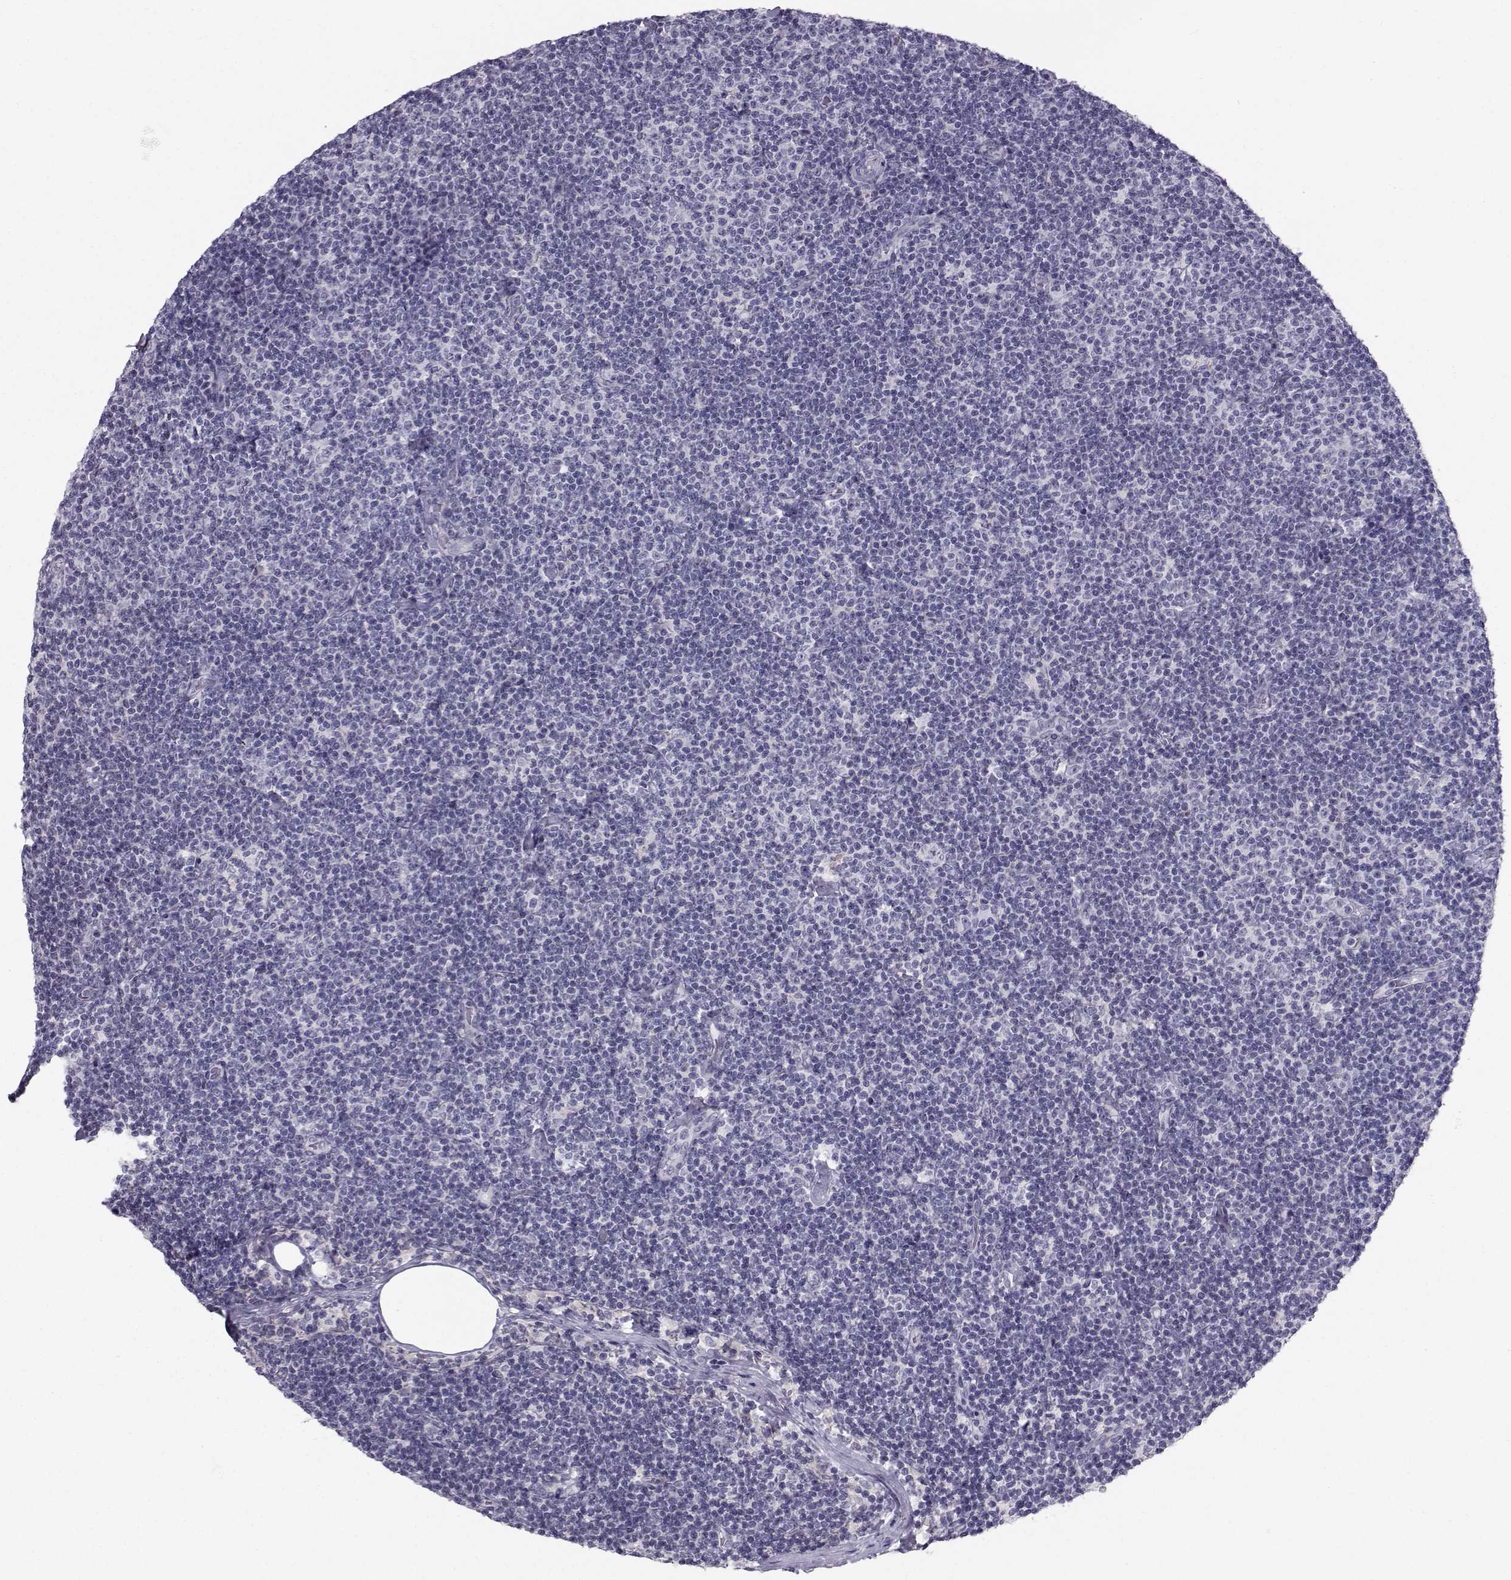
{"staining": {"intensity": "negative", "quantity": "none", "location": "none"}, "tissue": "lymphoma", "cell_type": "Tumor cells", "image_type": "cancer", "snomed": [{"axis": "morphology", "description": "Malignant lymphoma, non-Hodgkin's type, Low grade"}, {"axis": "topography", "description": "Lymph node"}], "caption": "High magnification brightfield microscopy of low-grade malignant lymphoma, non-Hodgkin's type stained with DAB (3,3'-diaminobenzidine) (brown) and counterstained with hematoxylin (blue): tumor cells show no significant staining.", "gene": "SPDYE4", "patient": {"sex": "male", "age": 81}}